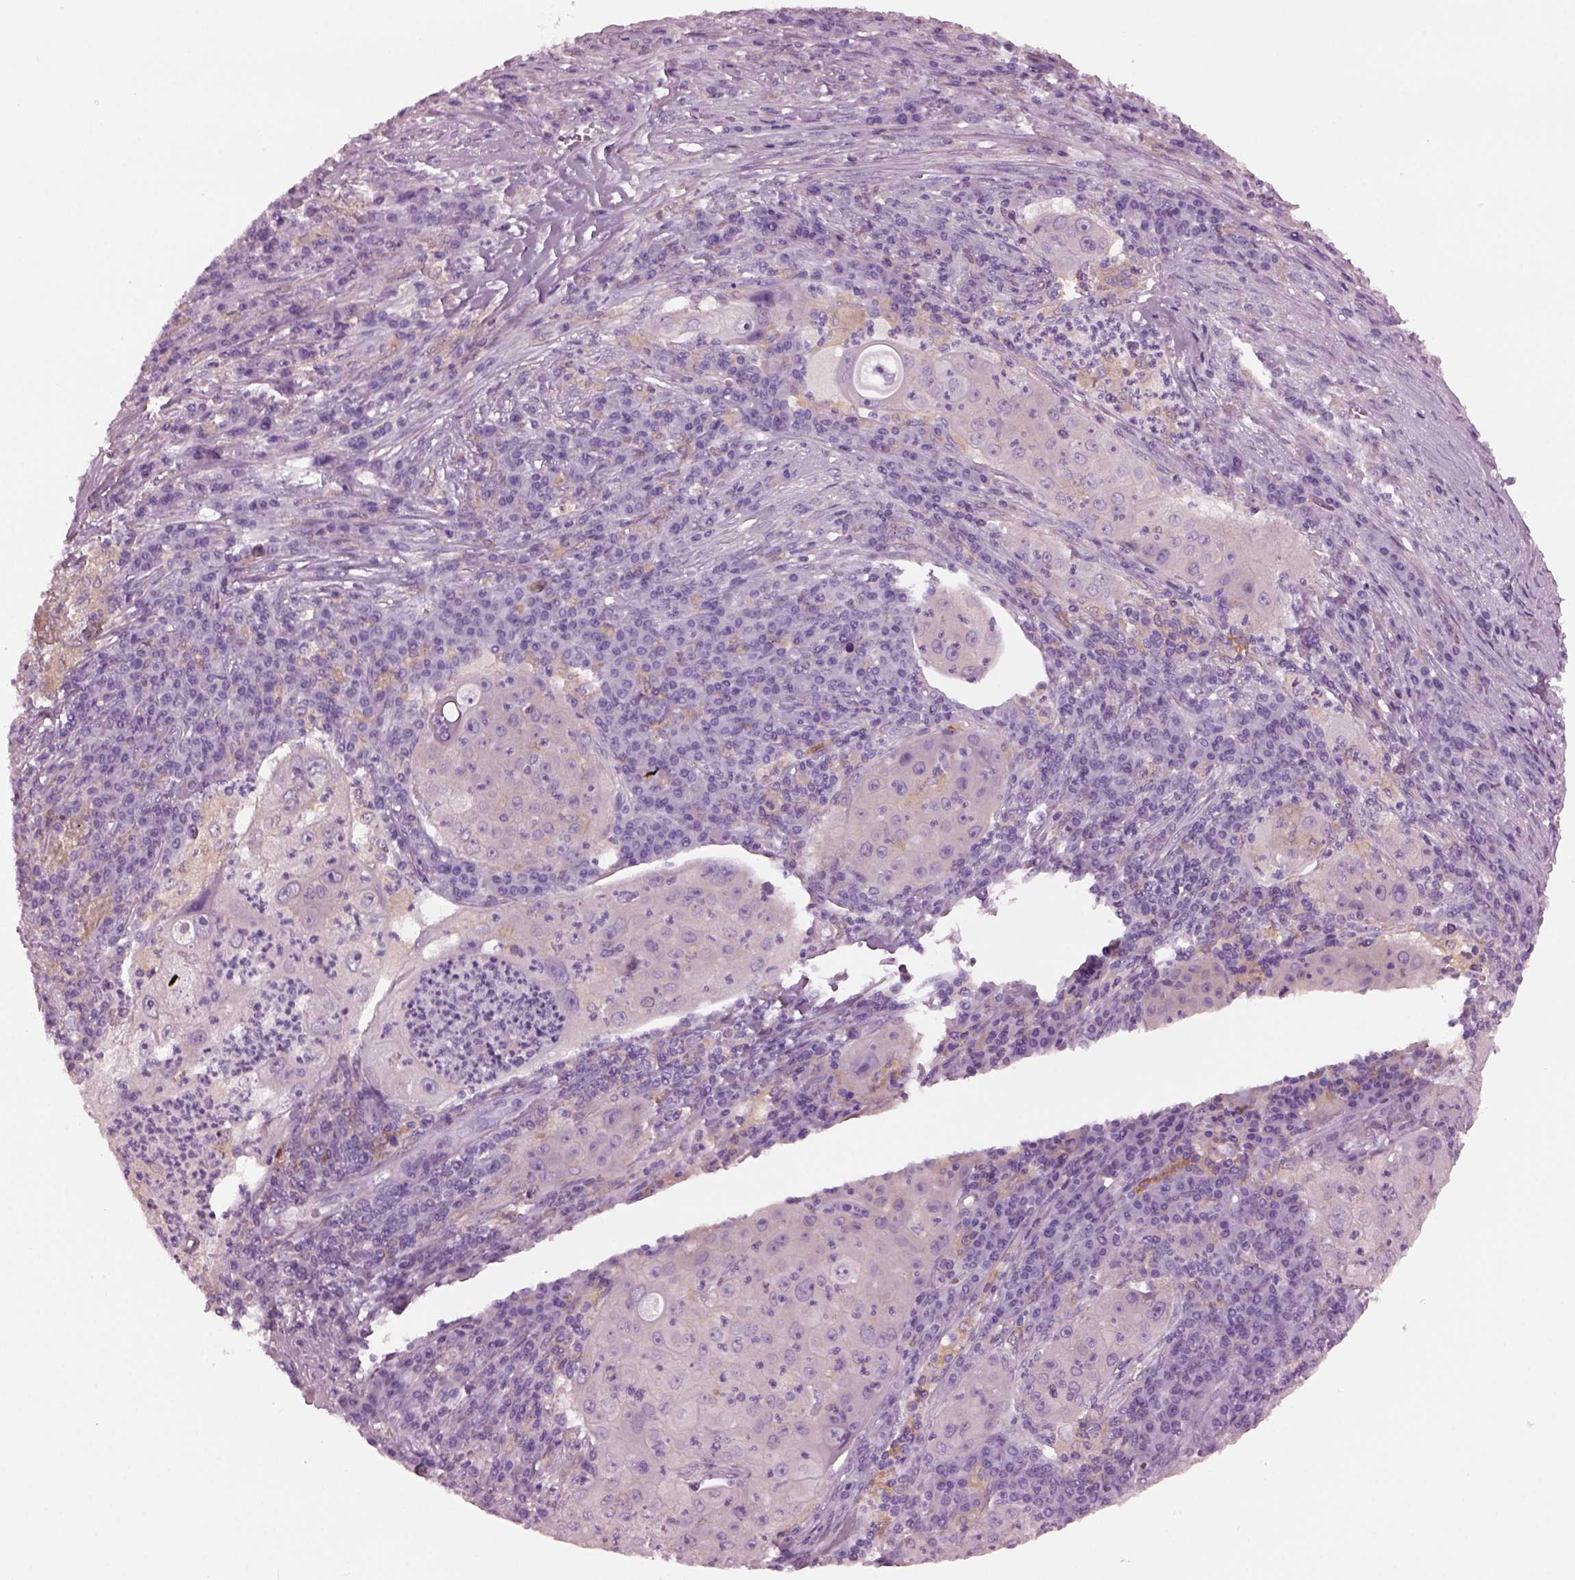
{"staining": {"intensity": "negative", "quantity": "none", "location": "none"}, "tissue": "lung cancer", "cell_type": "Tumor cells", "image_type": "cancer", "snomed": [{"axis": "morphology", "description": "Squamous cell carcinoma, NOS"}, {"axis": "topography", "description": "Lung"}], "caption": "Lung cancer was stained to show a protein in brown. There is no significant expression in tumor cells. Brightfield microscopy of immunohistochemistry (IHC) stained with DAB (brown) and hematoxylin (blue), captured at high magnification.", "gene": "SHTN1", "patient": {"sex": "female", "age": 59}}